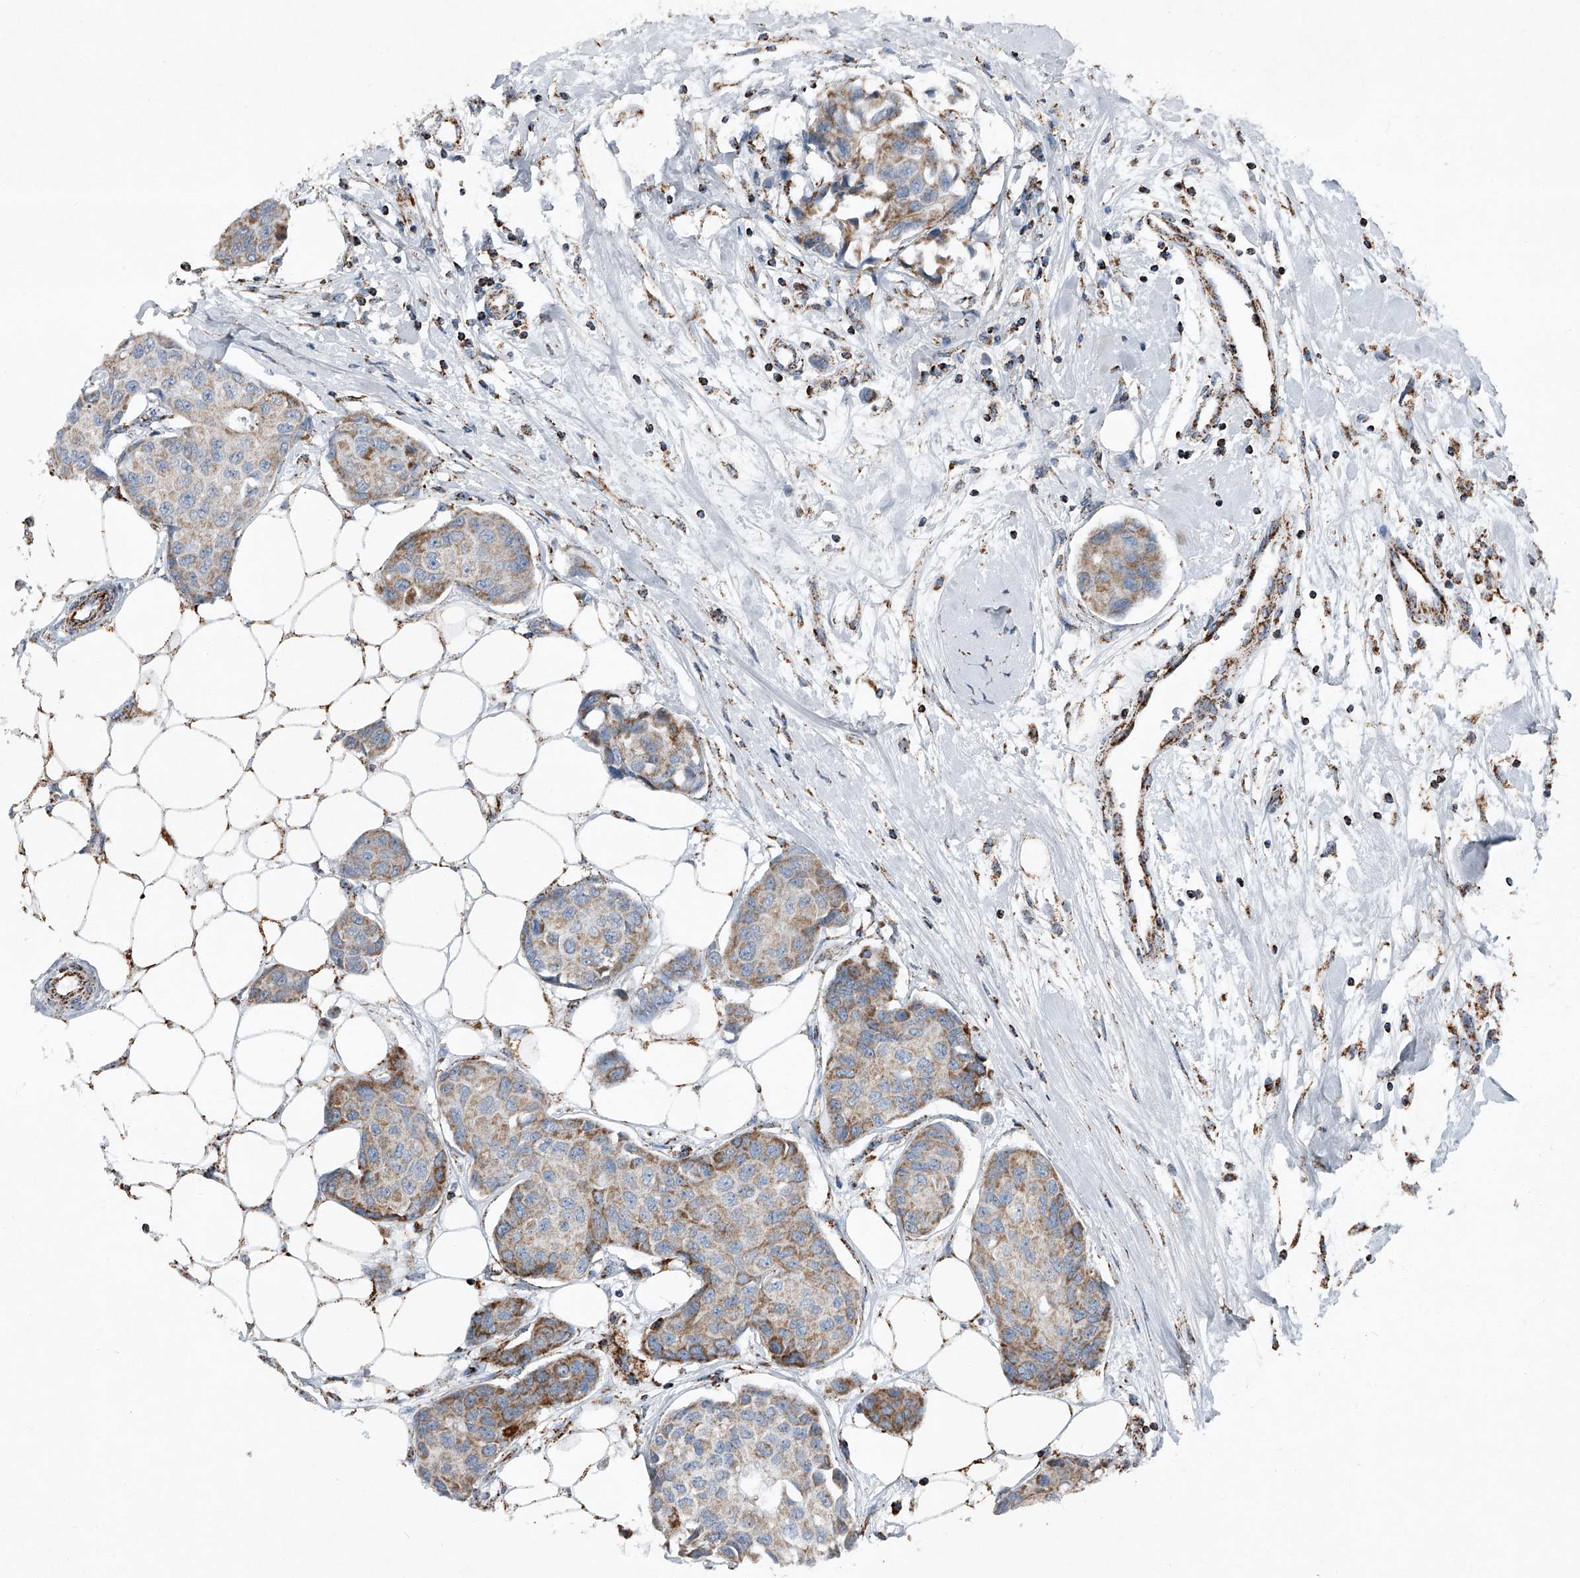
{"staining": {"intensity": "weak", "quantity": ">75%", "location": "cytoplasmic/membranous"}, "tissue": "breast cancer", "cell_type": "Tumor cells", "image_type": "cancer", "snomed": [{"axis": "morphology", "description": "Duct carcinoma"}, {"axis": "topography", "description": "Breast"}], "caption": "This histopathology image displays immunohistochemistry (IHC) staining of human breast intraductal carcinoma, with low weak cytoplasmic/membranous positivity in approximately >75% of tumor cells.", "gene": "CHRNA7", "patient": {"sex": "female", "age": 80}}